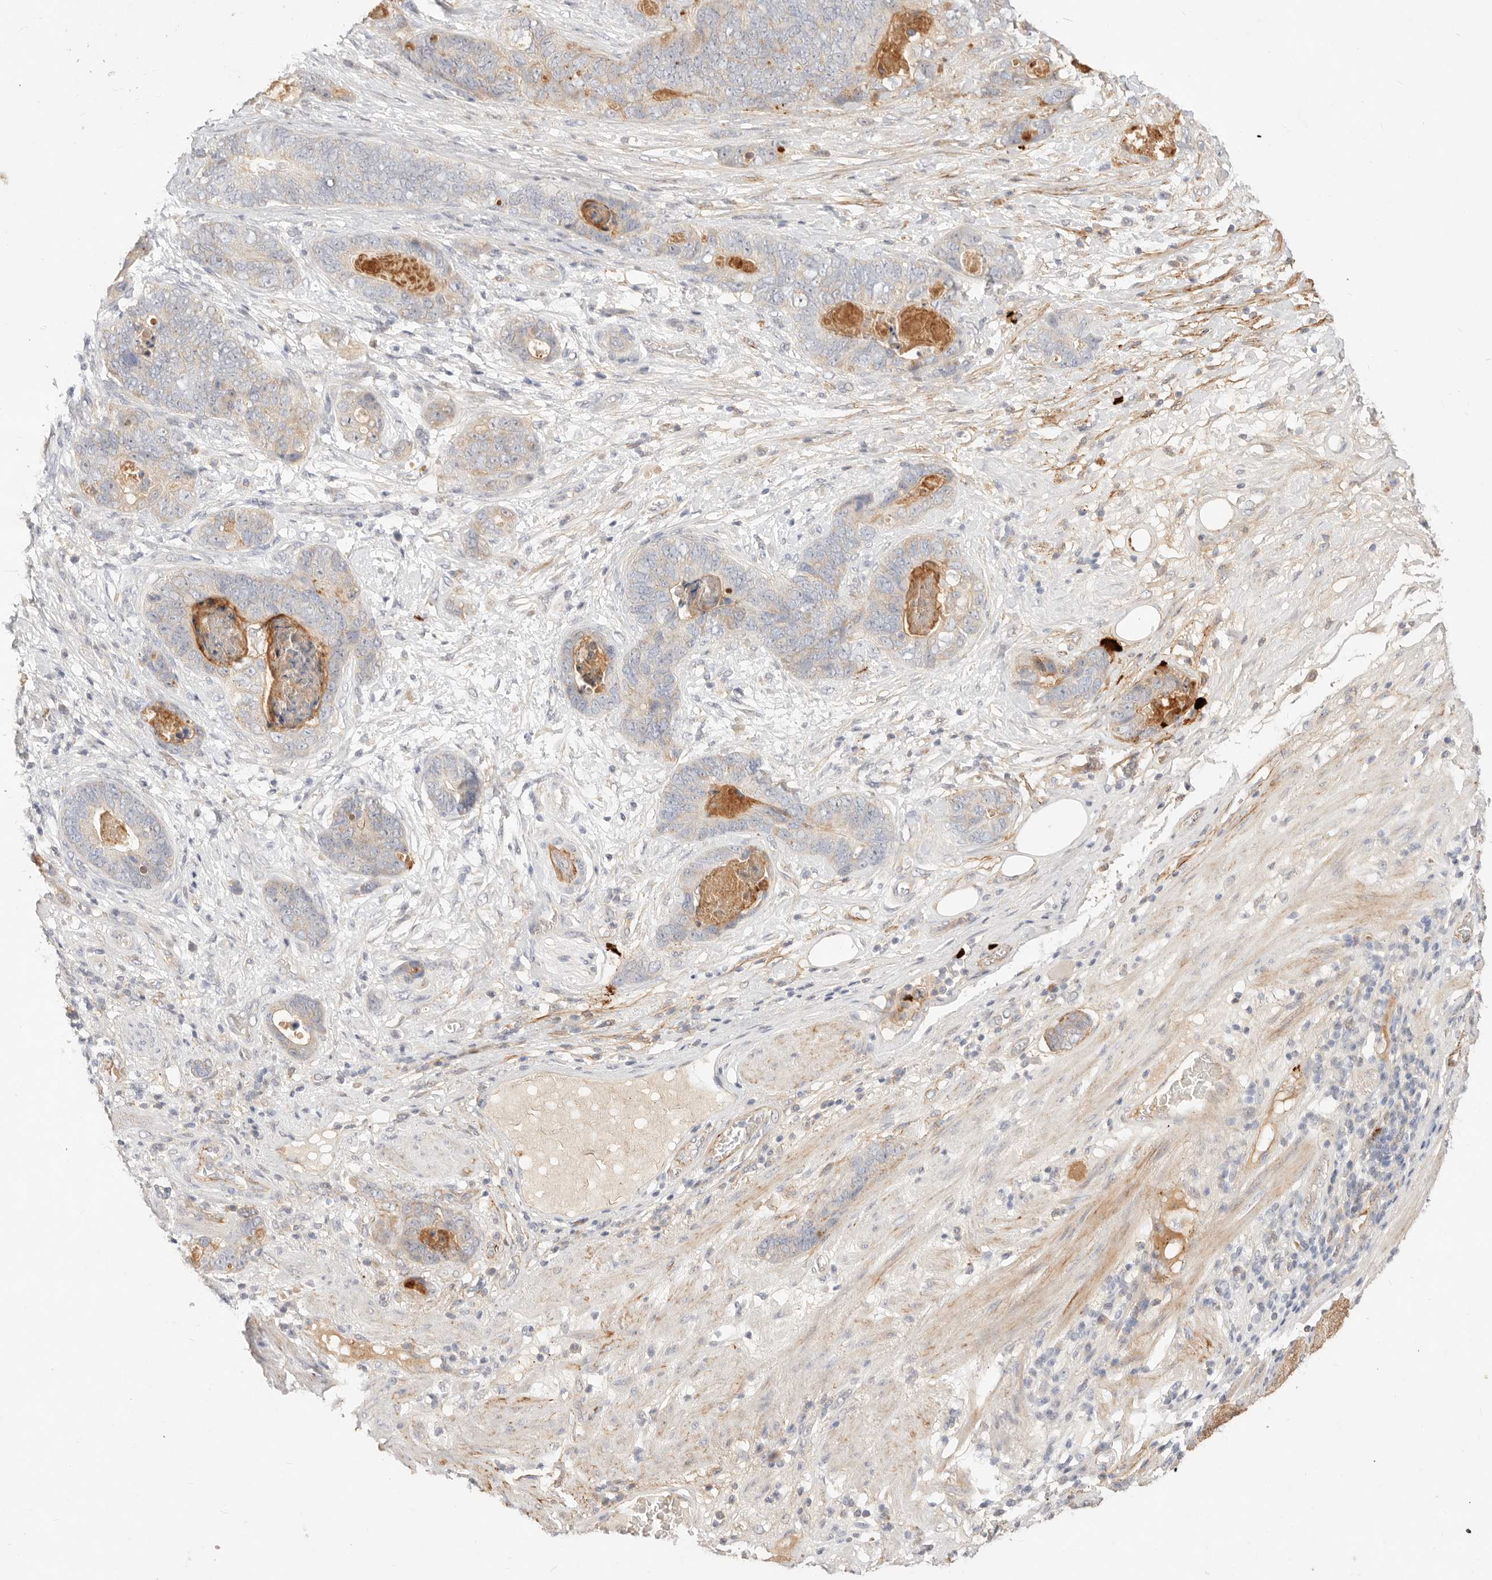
{"staining": {"intensity": "weak", "quantity": "25%-75%", "location": "cytoplasmic/membranous"}, "tissue": "stomach cancer", "cell_type": "Tumor cells", "image_type": "cancer", "snomed": [{"axis": "morphology", "description": "Normal tissue, NOS"}, {"axis": "morphology", "description": "Adenocarcinoma, NOS"}, {"axis": "topography", "description": "Stomach"}], "caption": "IHC (DAB (3,3'-diaminobenzidine)) staining of stomach adenocarcinoma demonstrates weak cytoplasmic/membranous protein expression in approximately 25%-75% of tumor cells.", "gene": "ACOX1", "patient": {"sex": "female", "age": 89}}